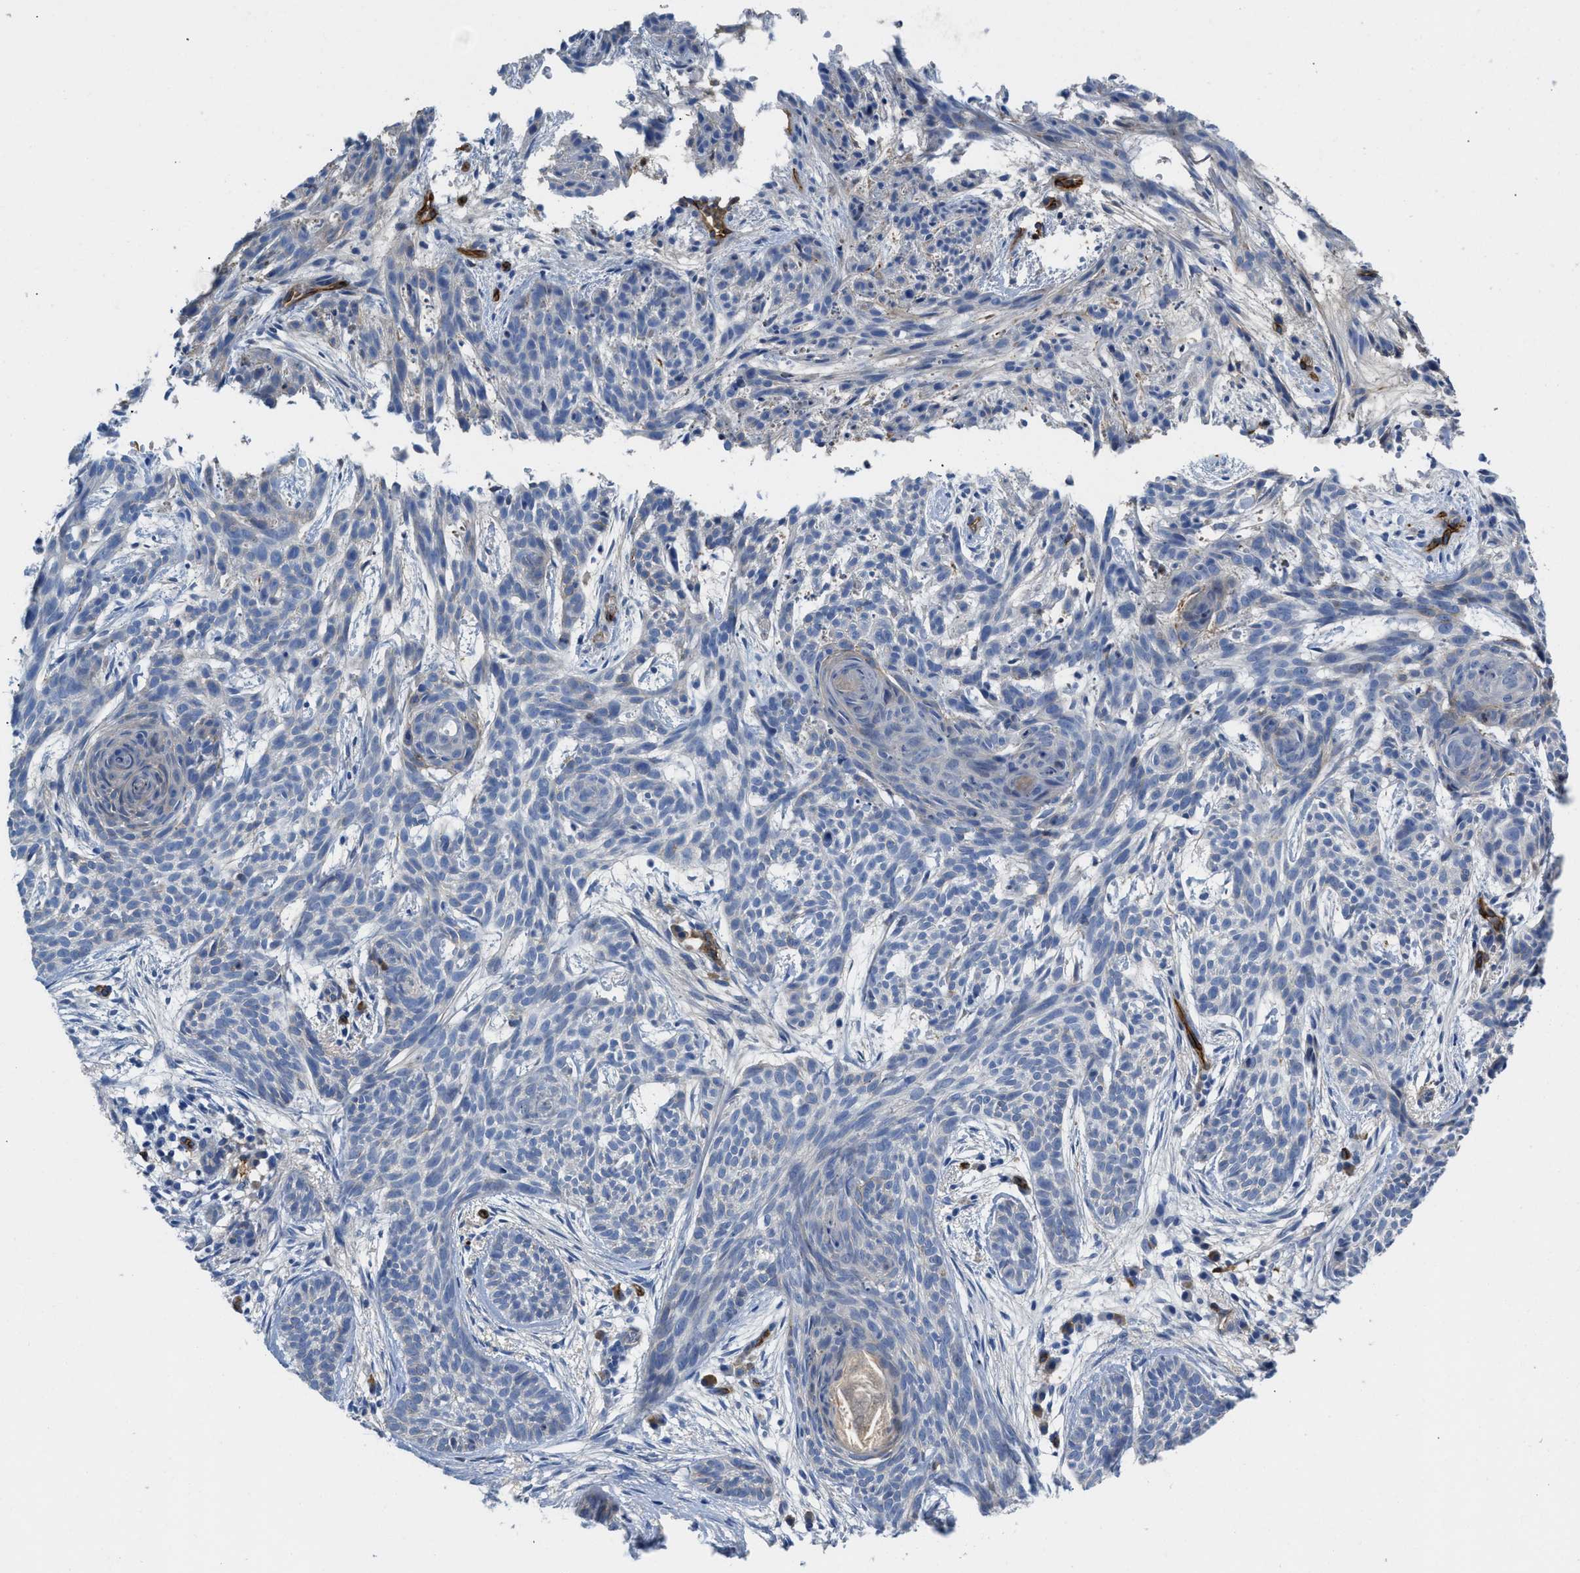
{"staining": {"intensity": "negative", "quantity": "none", "location": "none"}, "tissue": "skin cancer", "cell_type": "Tumor cells", "image_type": "cancer", "snomed": [{"axis": "morphology", "description": "Basal cell carcinoma"}, {"axis": "topography", "description": "Skin"}], "caption": "The immunohistochemistry (IHC) histopathology image has no significant expression in tumor cells of basal cell carcinoma (skin) tissue. (Brightfield microscopy of DAB immunohistochemistry at high magnification).", "gene": "SPEG", "patient": {"sex": "female", "age": 59}}